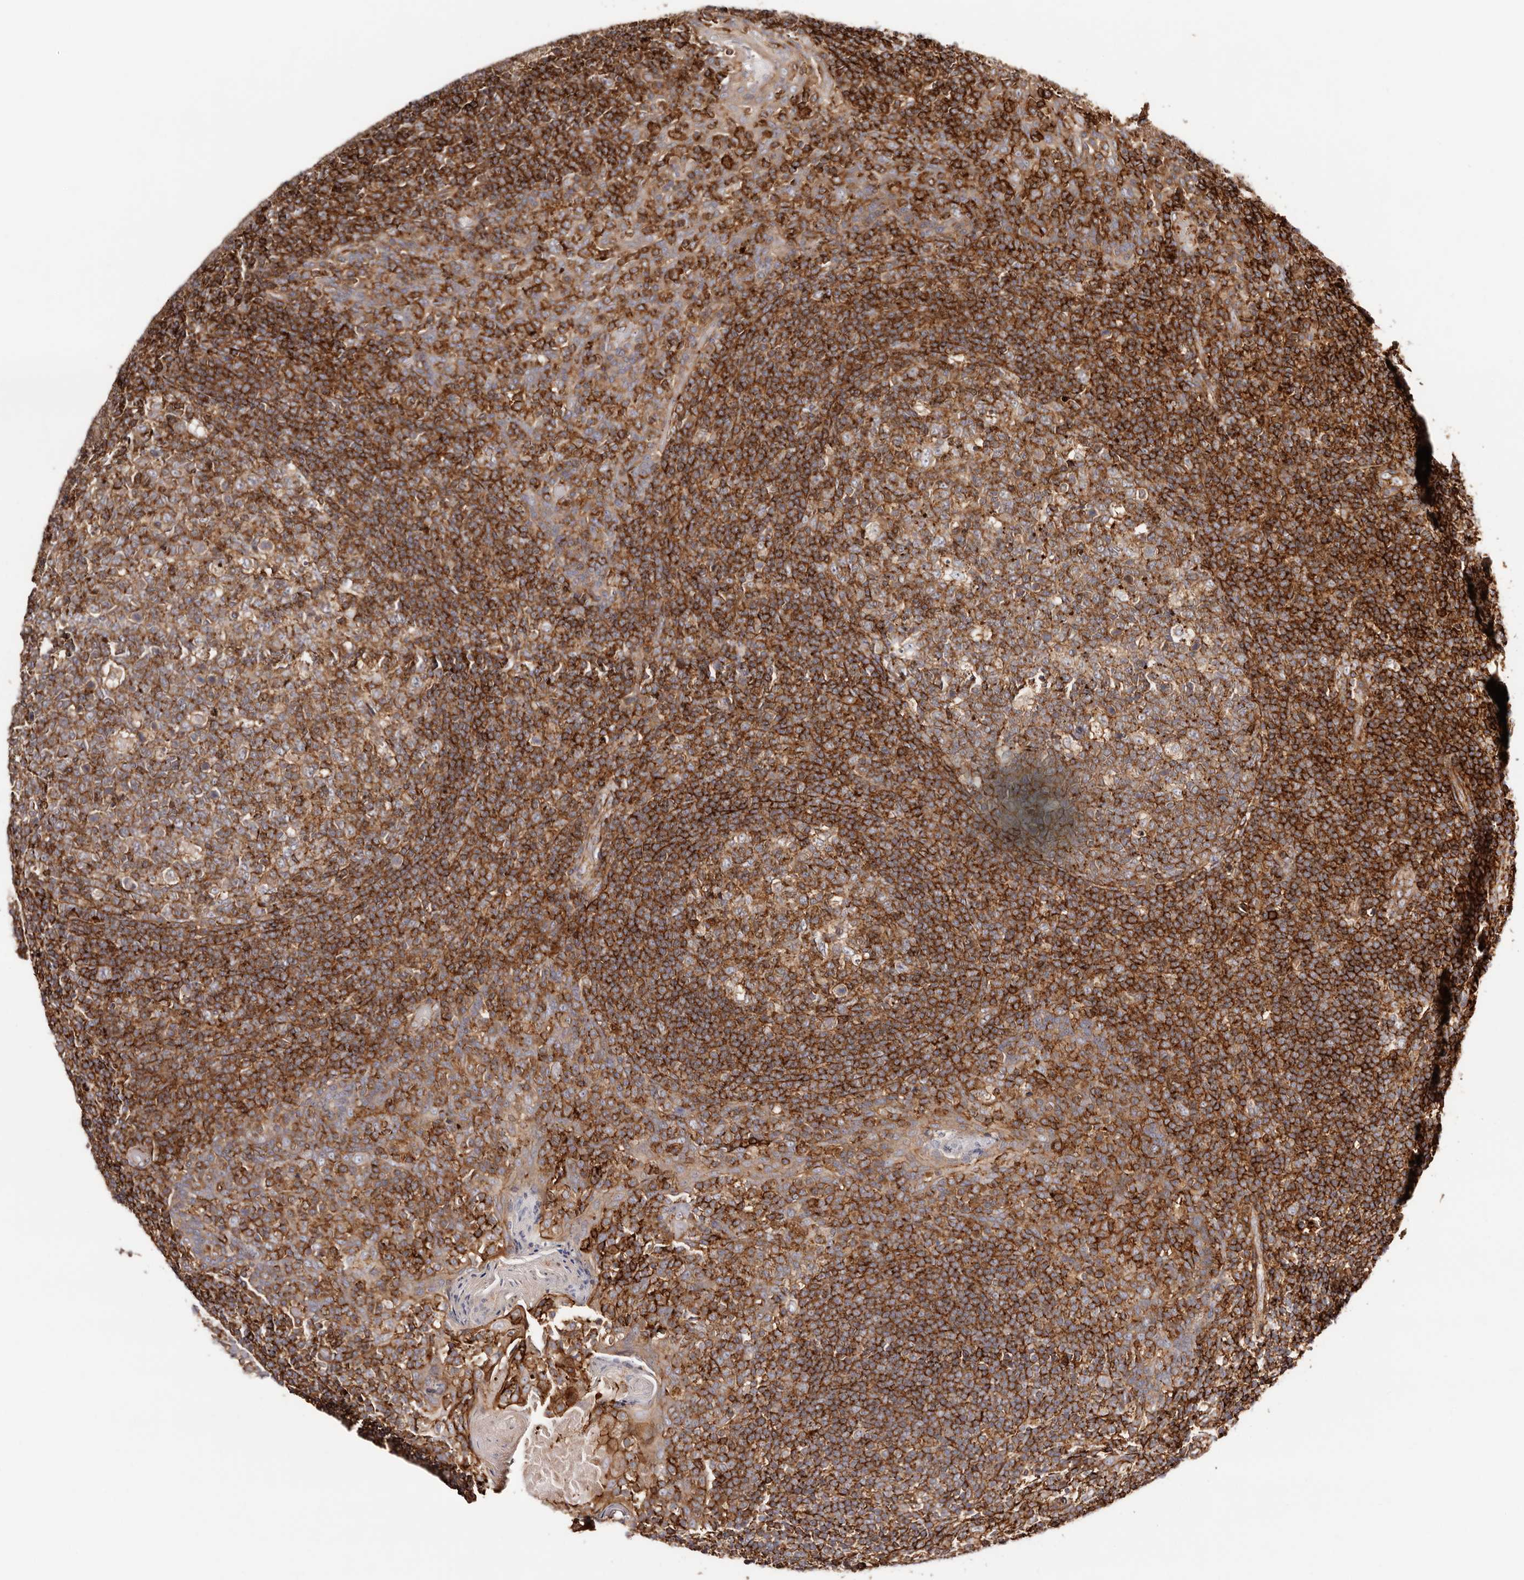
{"staining": {"intensity": "strong", "quantity": "25%-75%", "location": "cytoplasmic/membranous"}, "tissue": "tonsil", "cell_type": "Germinal center cells", "image_type": "normal", "snomed": [{"axis": "morphology", "description": "Normal tissue, NOS"}, {"axis": "topography", "description": "Tonsil"}], "caption": "Strong cytoplasmic/membranous protein positivity is appreciated in approximately 25%-75% of germinal center cells in tonsil.", "gene": "PTPN22", "patient": {"sex": "female", "age": 19}}